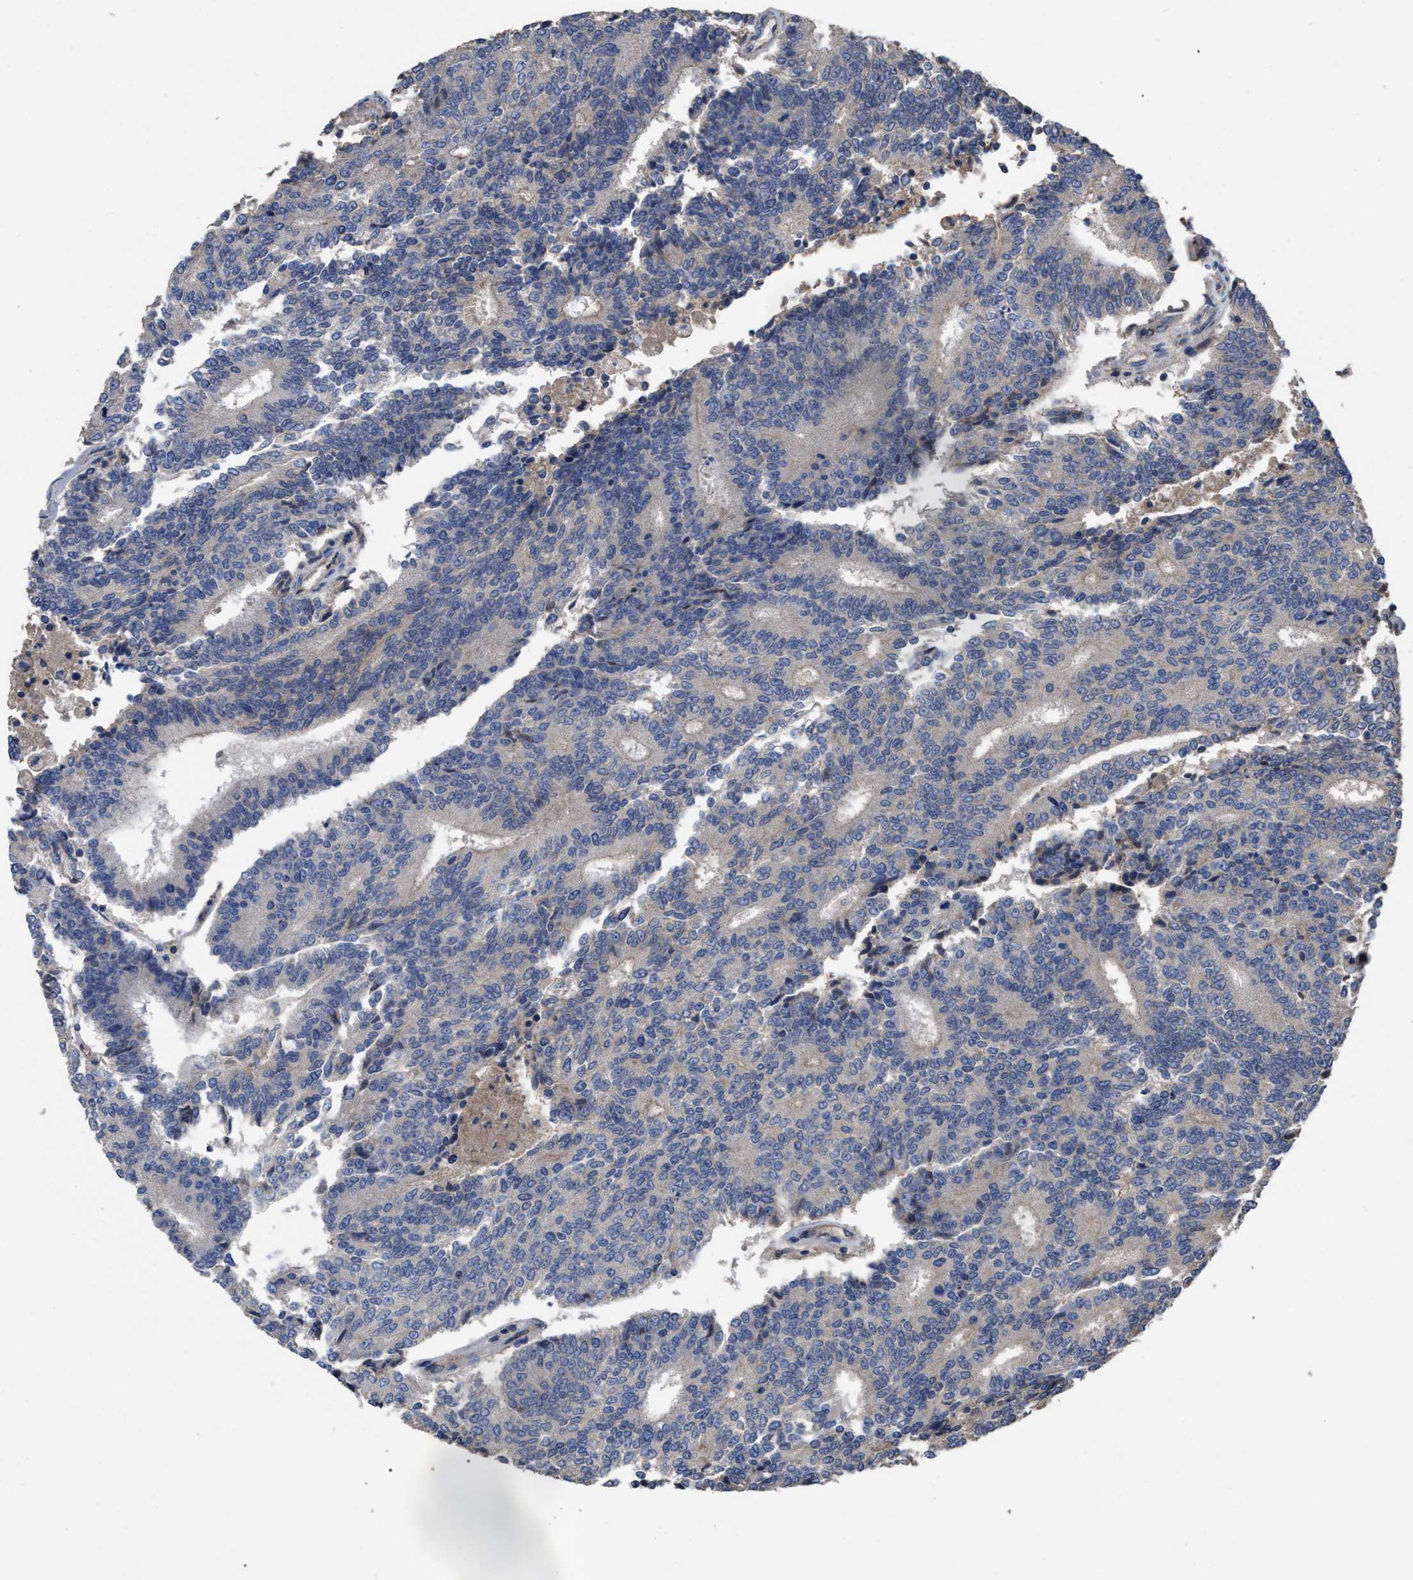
{"staining": {"intensity": "negative", "quantity": "none", "location": "none"}, "tissue": "prostate cancer", "cell_type": "Tumor cells", "image_type": "cancer", "snomed": [{"axis": "morphology", "description": "Normal tissue, NOS"}, {"axis": "morphology", "description": "Adenocarcinoma, High grade"}, {"axis": "topography", "description": "Prostate"}, {"axis": "topography", "description": "Seminal veicle"}], "caption": "A high-resolution histopathology image shows immunohistochemistry (IHC) staining of prostate high-grade adenocarcinoma, which displays no significant expression in tumor cells.", "gene": "BTN2A1", "patient": {"sex": "male", "age": 55}}